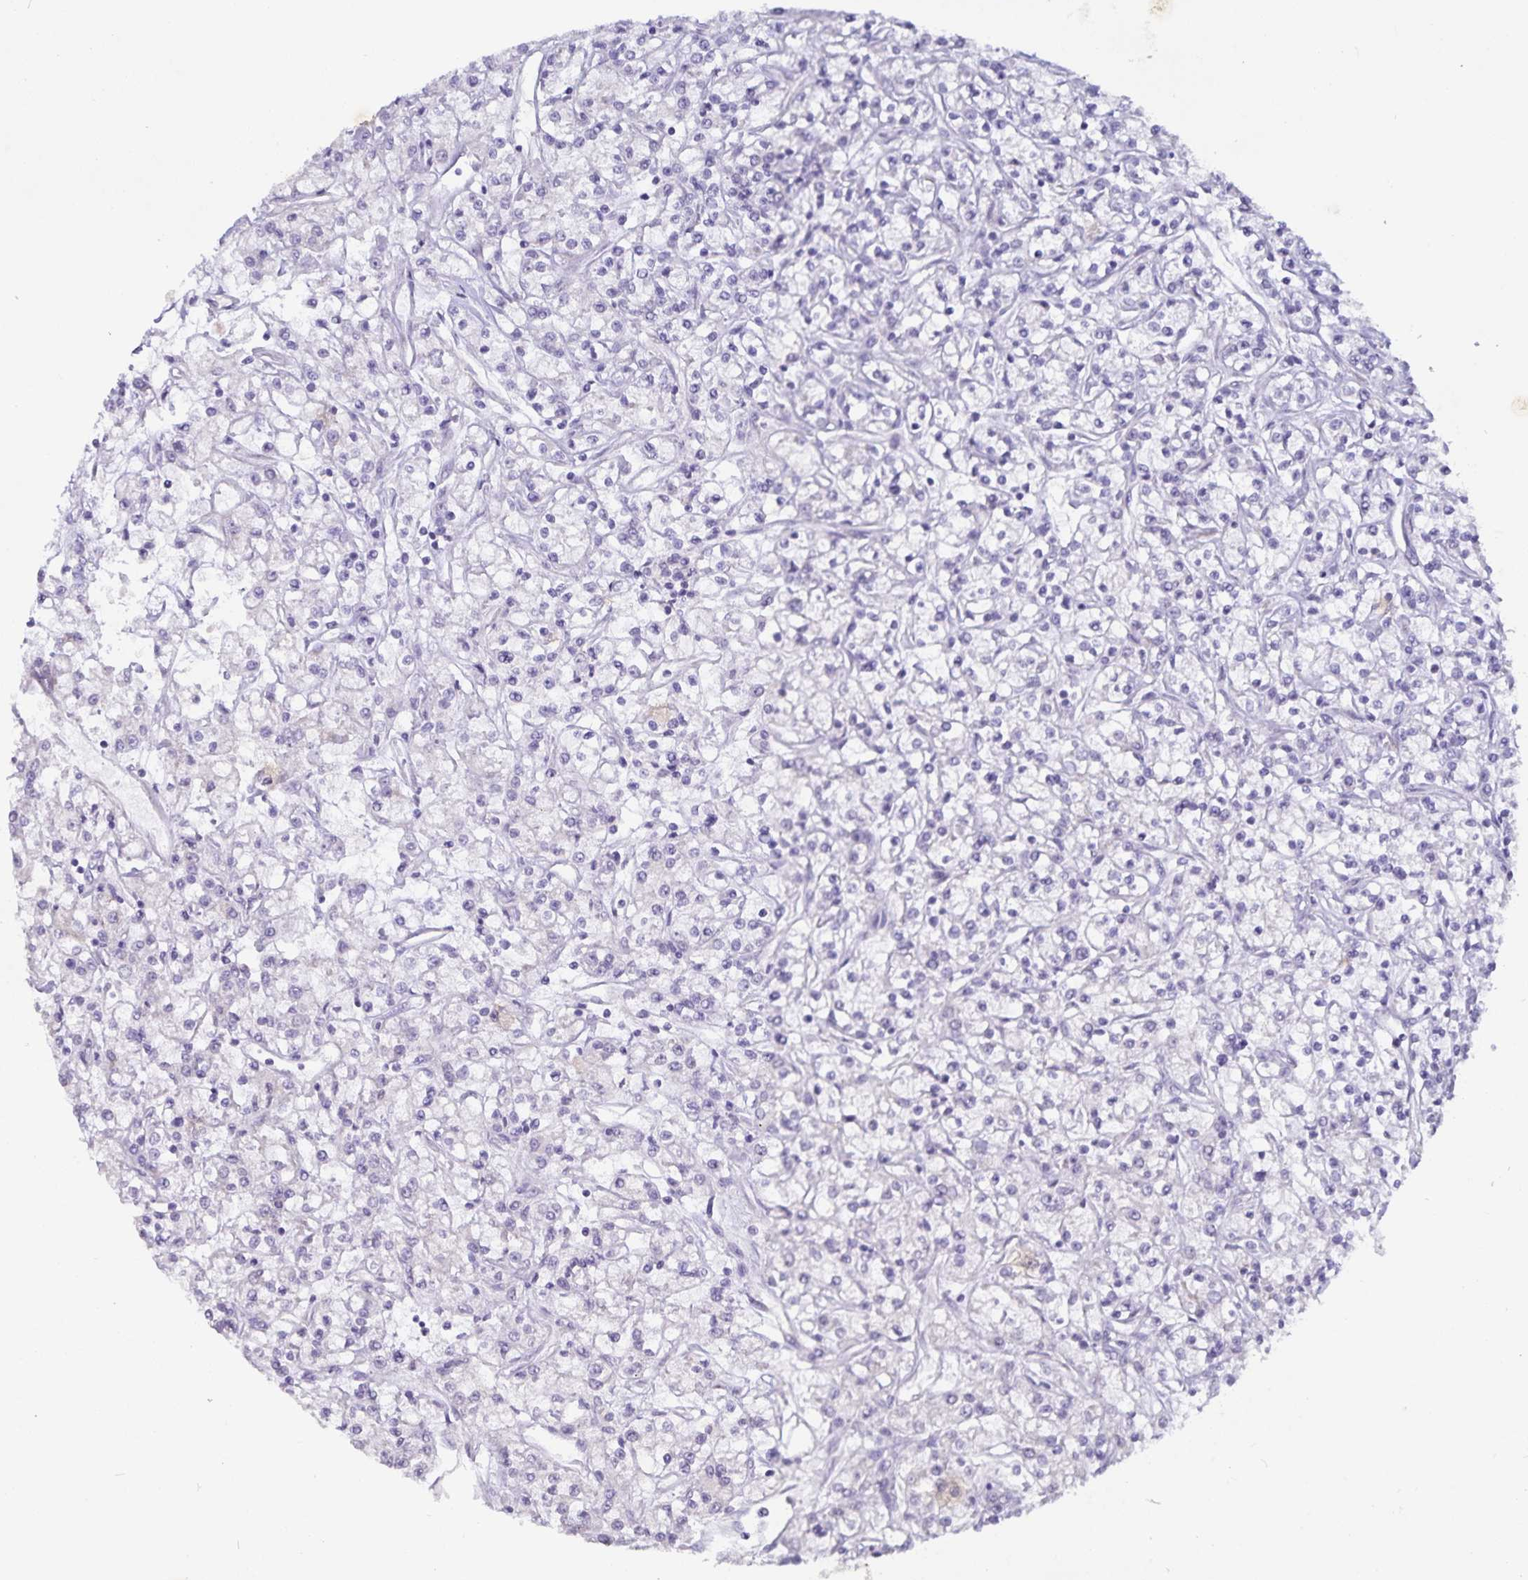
{"staining": {"intensity": "negative", "quantity": "none", "location": "none"}, "tissue": "renal cancer", "cell_type": "Tumor cells", "image_type": "cancer", "snomed": [{"axis": "morphology", "description": "Adenocarcinoma, NOS"}, {"axis": "topography", "description": "Kidney"}], "caption": "Adenocarcinoma (renal) stained for a protein using IHC demonstrates no expression tumor cells.", "gene": "FAM120A", "patient": {"sex": "female", "age": 59}}